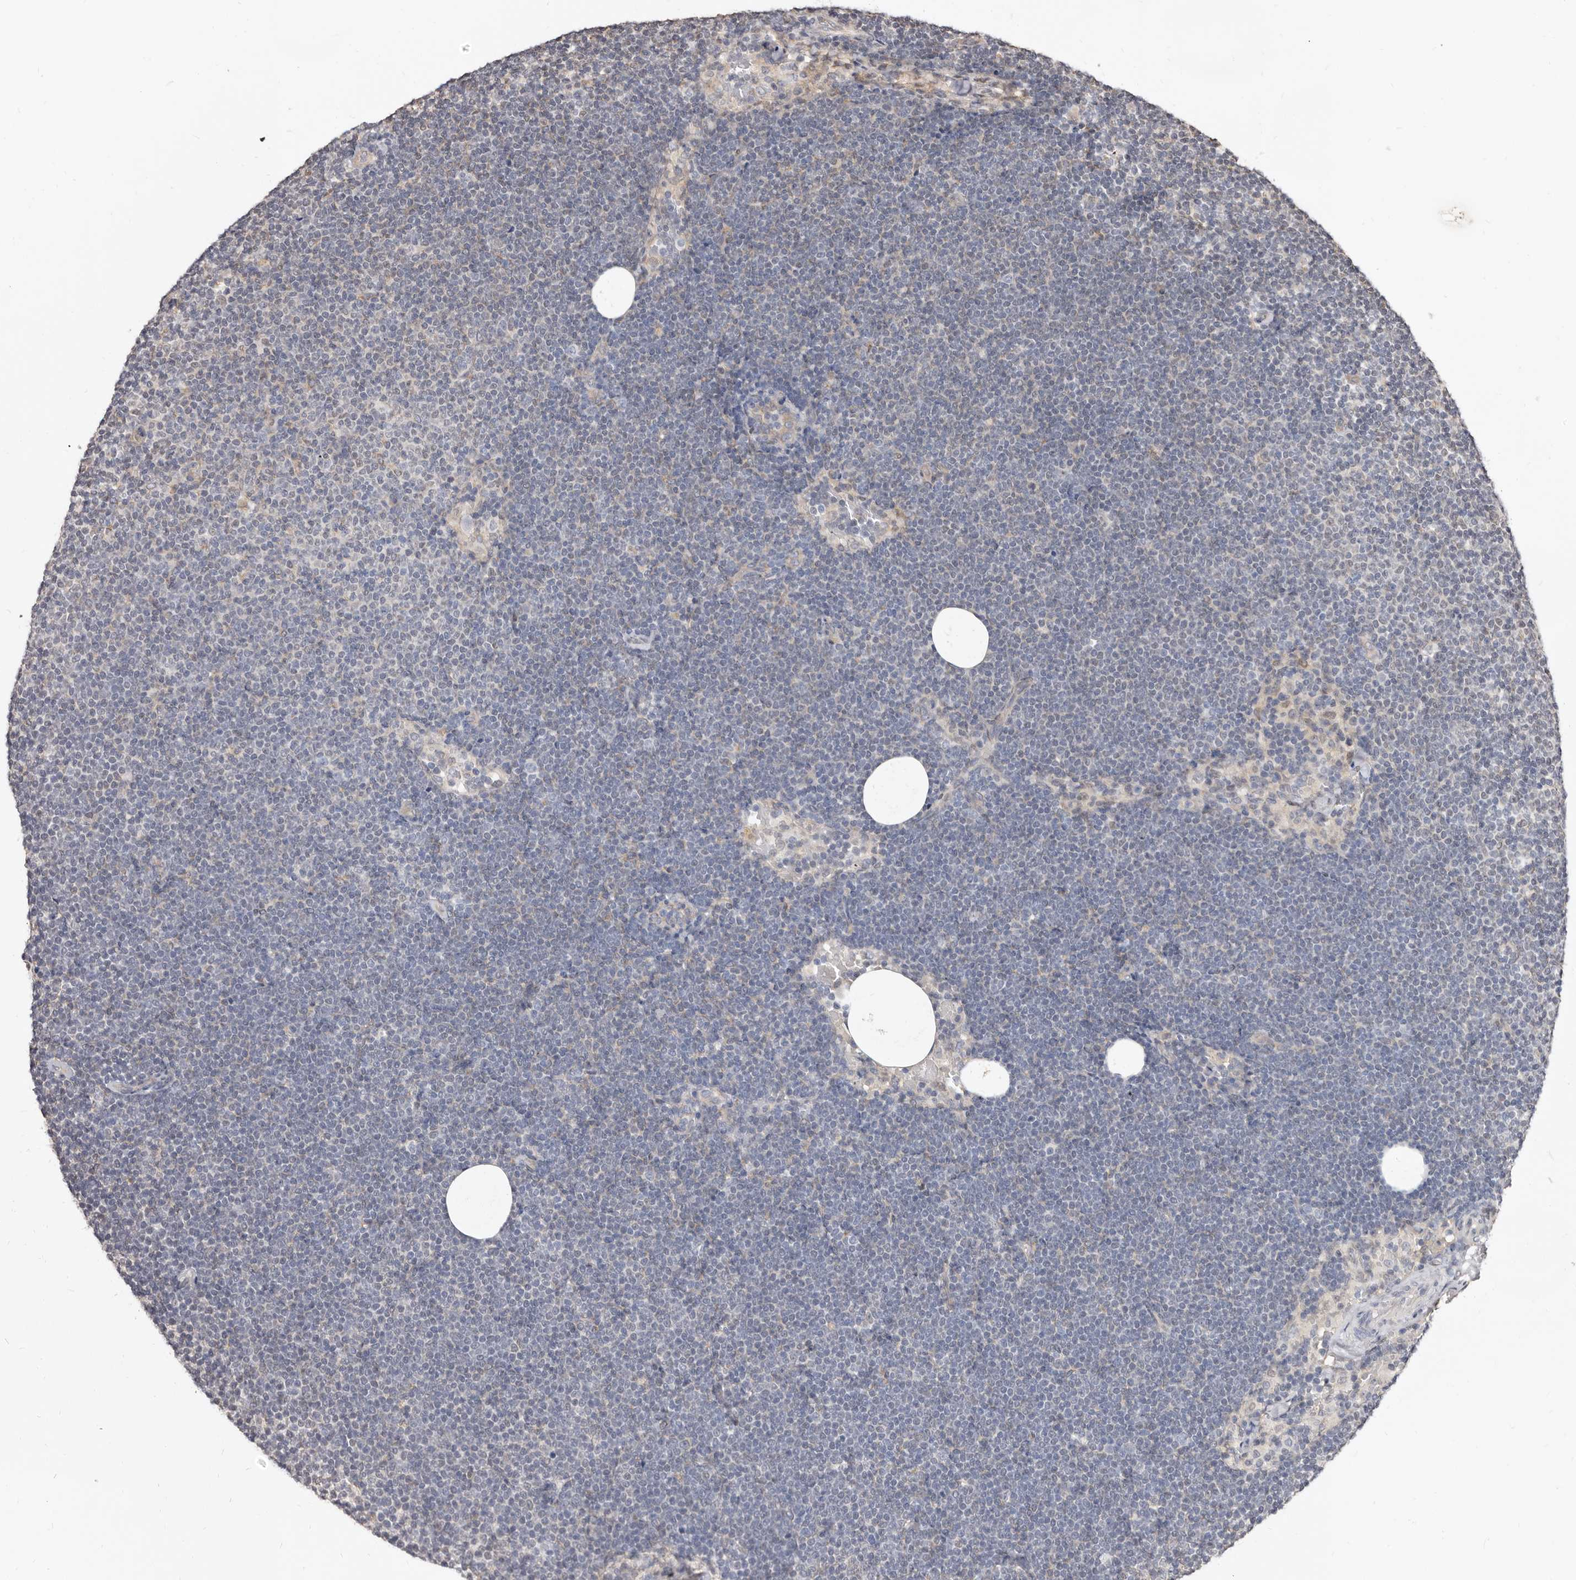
{"staining": {"intensity": "negative", "quantity": "none", "location": "none"}, "tissue": "lymphoma", "cell_type": "Tumor cells", "image_type": "cancer", "snomed": [{"axis": "morphology", "description": "Malignant lymphoma, non-Hodgkin's type, Low grade"}, {"axis": "topography", "description": "Lymph node"}], "caption": "A micrograph of lymphoma stained for a protein reveals no brown staining in tumor cells. Nuclei are stained in blue.", "gene": "KHDRBS2", "patient": {"sex": "female", "age": 53}}